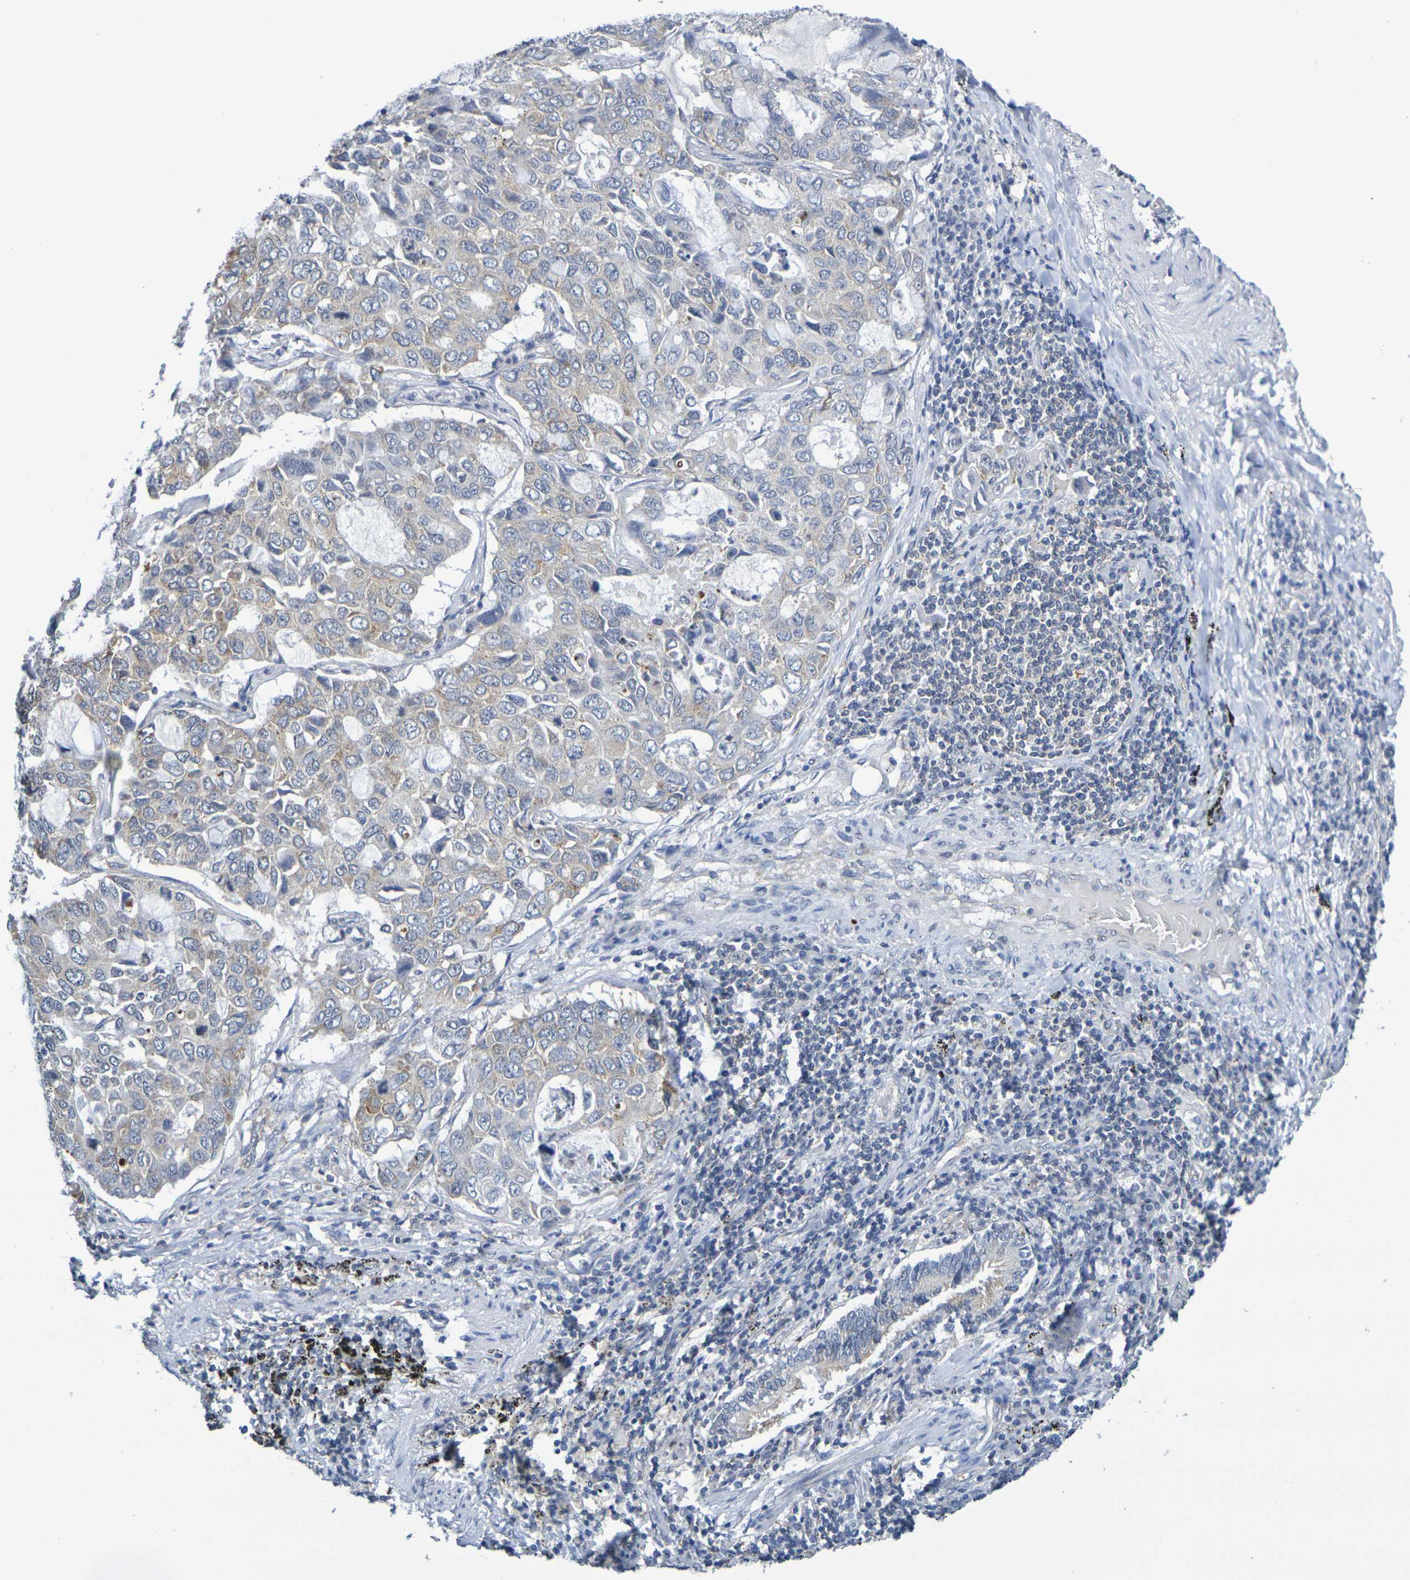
{"staining": {"intensity": "weak", "quantity": "25%-75%", "location": "cytoplasmic/membranous"}, "tissue": "lung cancer", "cell_type": "Tumor cells", "image_type": "cancer", "snomed": [{"axis": "morphology", "description": "Adenocarcinoma, NOS"}, {"axis": "topography", "description": "Lung"}], "caption": "Weak cytoplasmic/membranous staining for a protein is seen in approximately 25%-75% of tumor cells of lung cancer (adenocarcinoma) using immunohistochemistry.", "gene": "CHRNB1", "patient": {"sex": "male", "age": 64}}